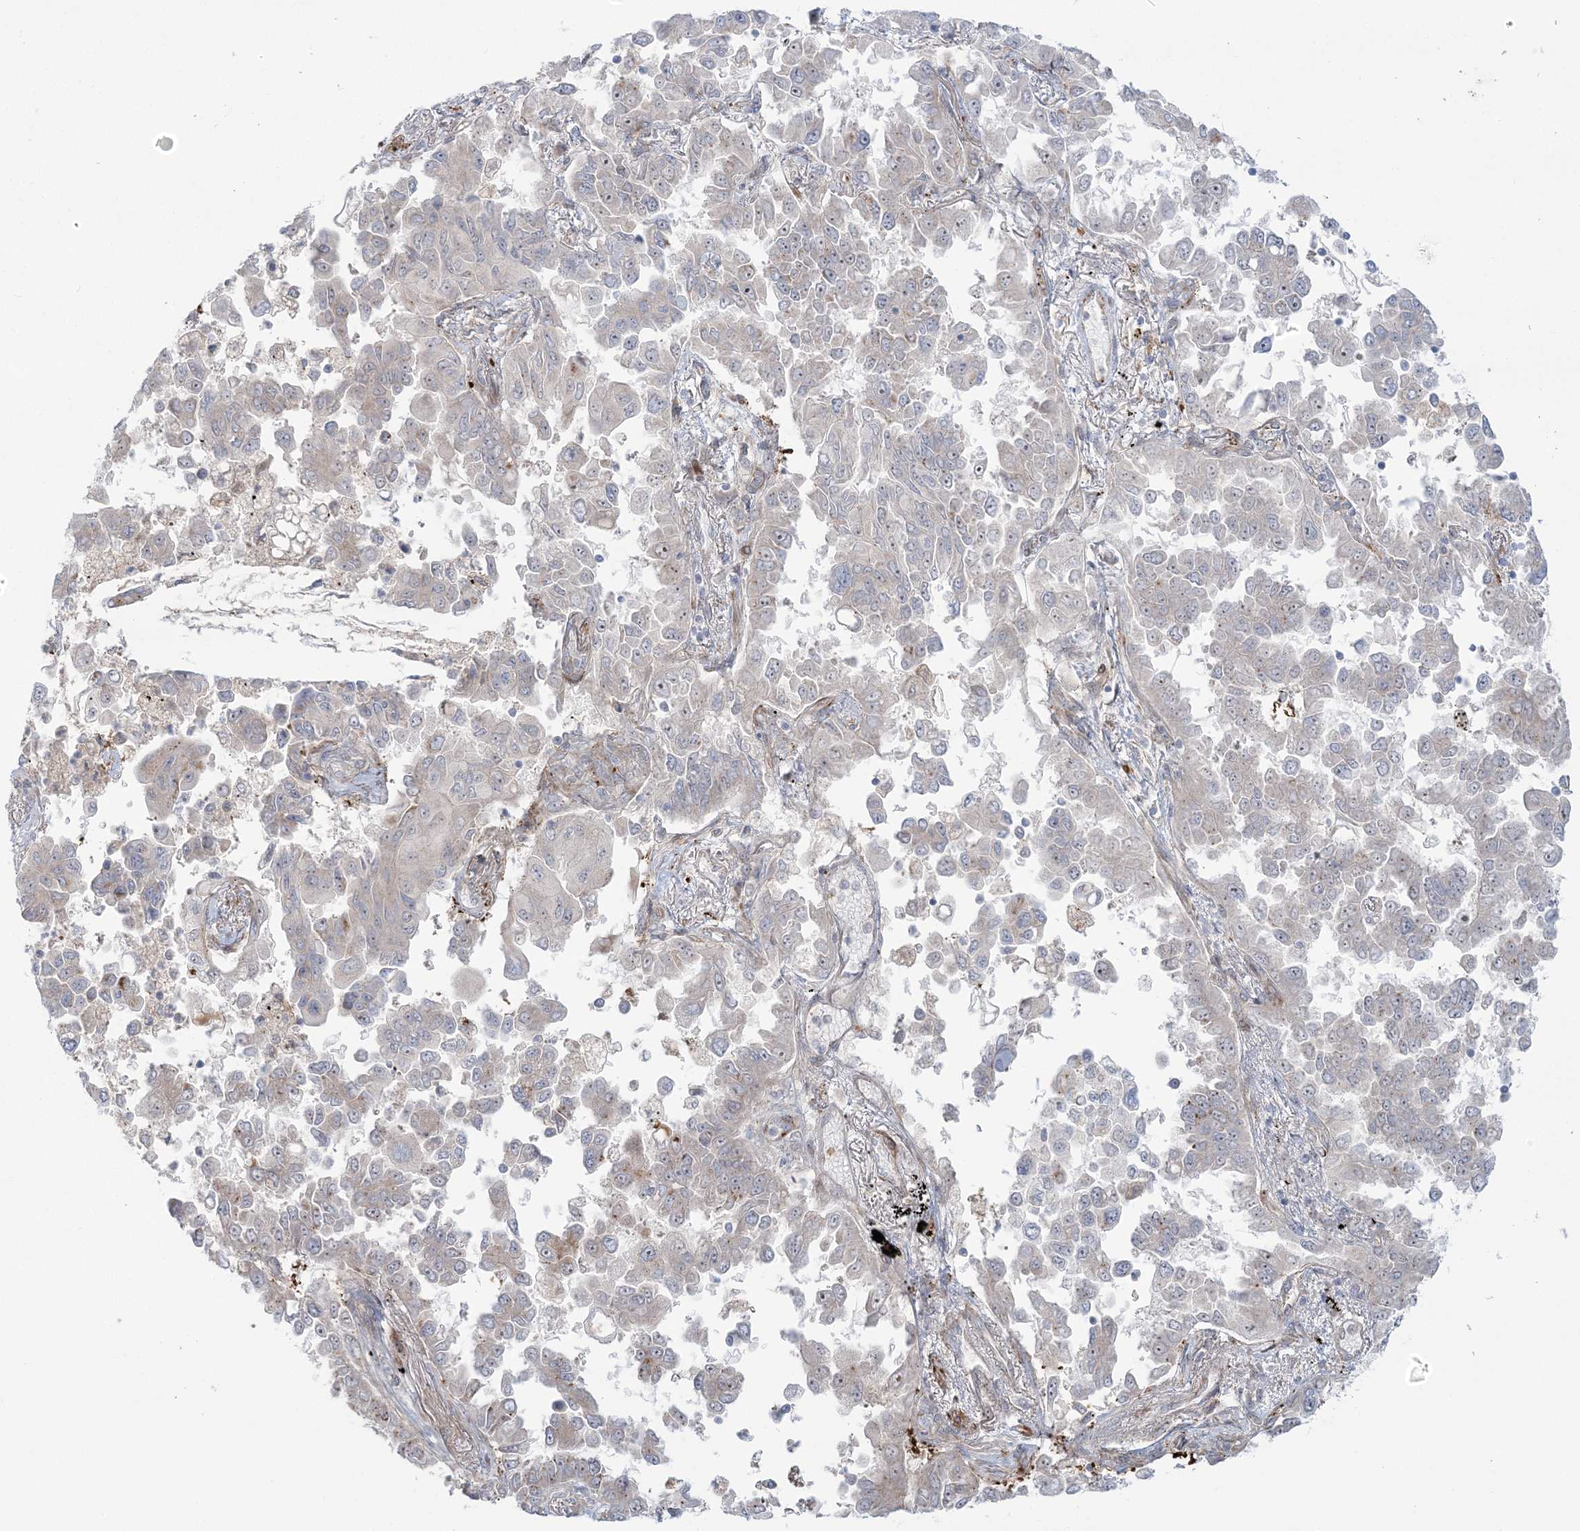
{"staining": {"intensity": "moderate", "quantity": "25%-75%", "location": "cytoplasmic/membranous"}, "tissue": "lung cancer", "cell_type": "Tumor cells", "image_type": "cancer", "snomed": [{"axis": "morphology", "description": "Adenocarcinoma, NOS"}, {"axis": "topography", "description": "Lung"}], "caption": "The image reveals a brown stain indicating the presence of a protein in the cytoplasmic/membranous of tumor cells in lung adenocarcinoma.", "gene": "NUDT9", "patient": {"sex": "female", "age": 67}}